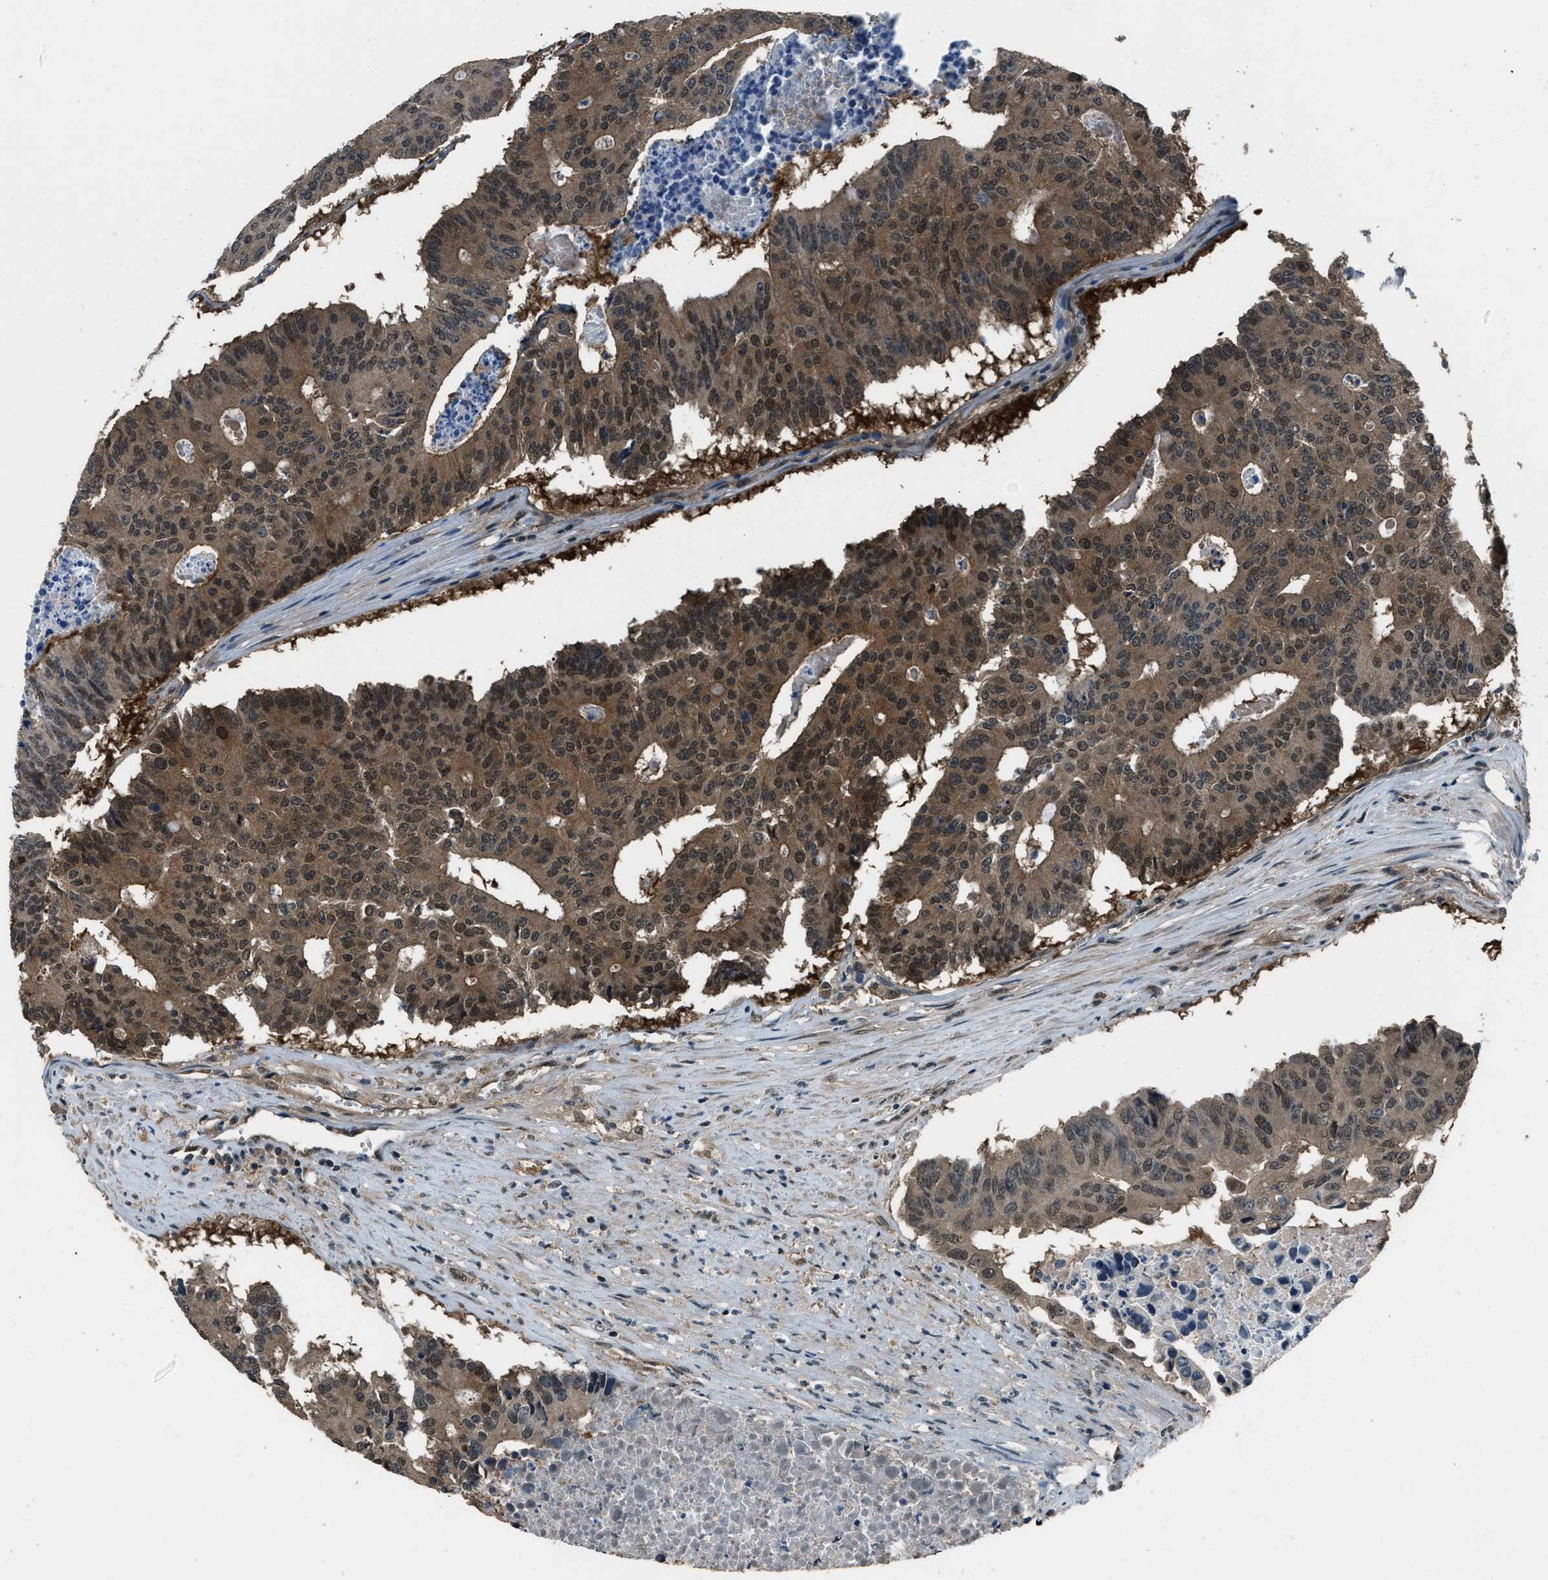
{"staining": {"intensity": "moderate", "quantity": ">75%", "location": "cytoplasmic/membranous,nuclear"}, "tissue": "colorectal cancer", "cell_type": "Tumor cells", "image_type": "cancer", "snomed": [{"axis": "morphology", "description": "Adenocarcinoma, NOS"}, {"axis": "topography", "description": "Colon"}], "caption": "The image displays staining of colorectal cancer (adenocarcinoma), revealing moderate cytoplasmic/membranous and nuclear protein positivity (brown color) within tumor cells.", "gene": "NUDCD3", "patient": {"sex": "male", "age": 87}}